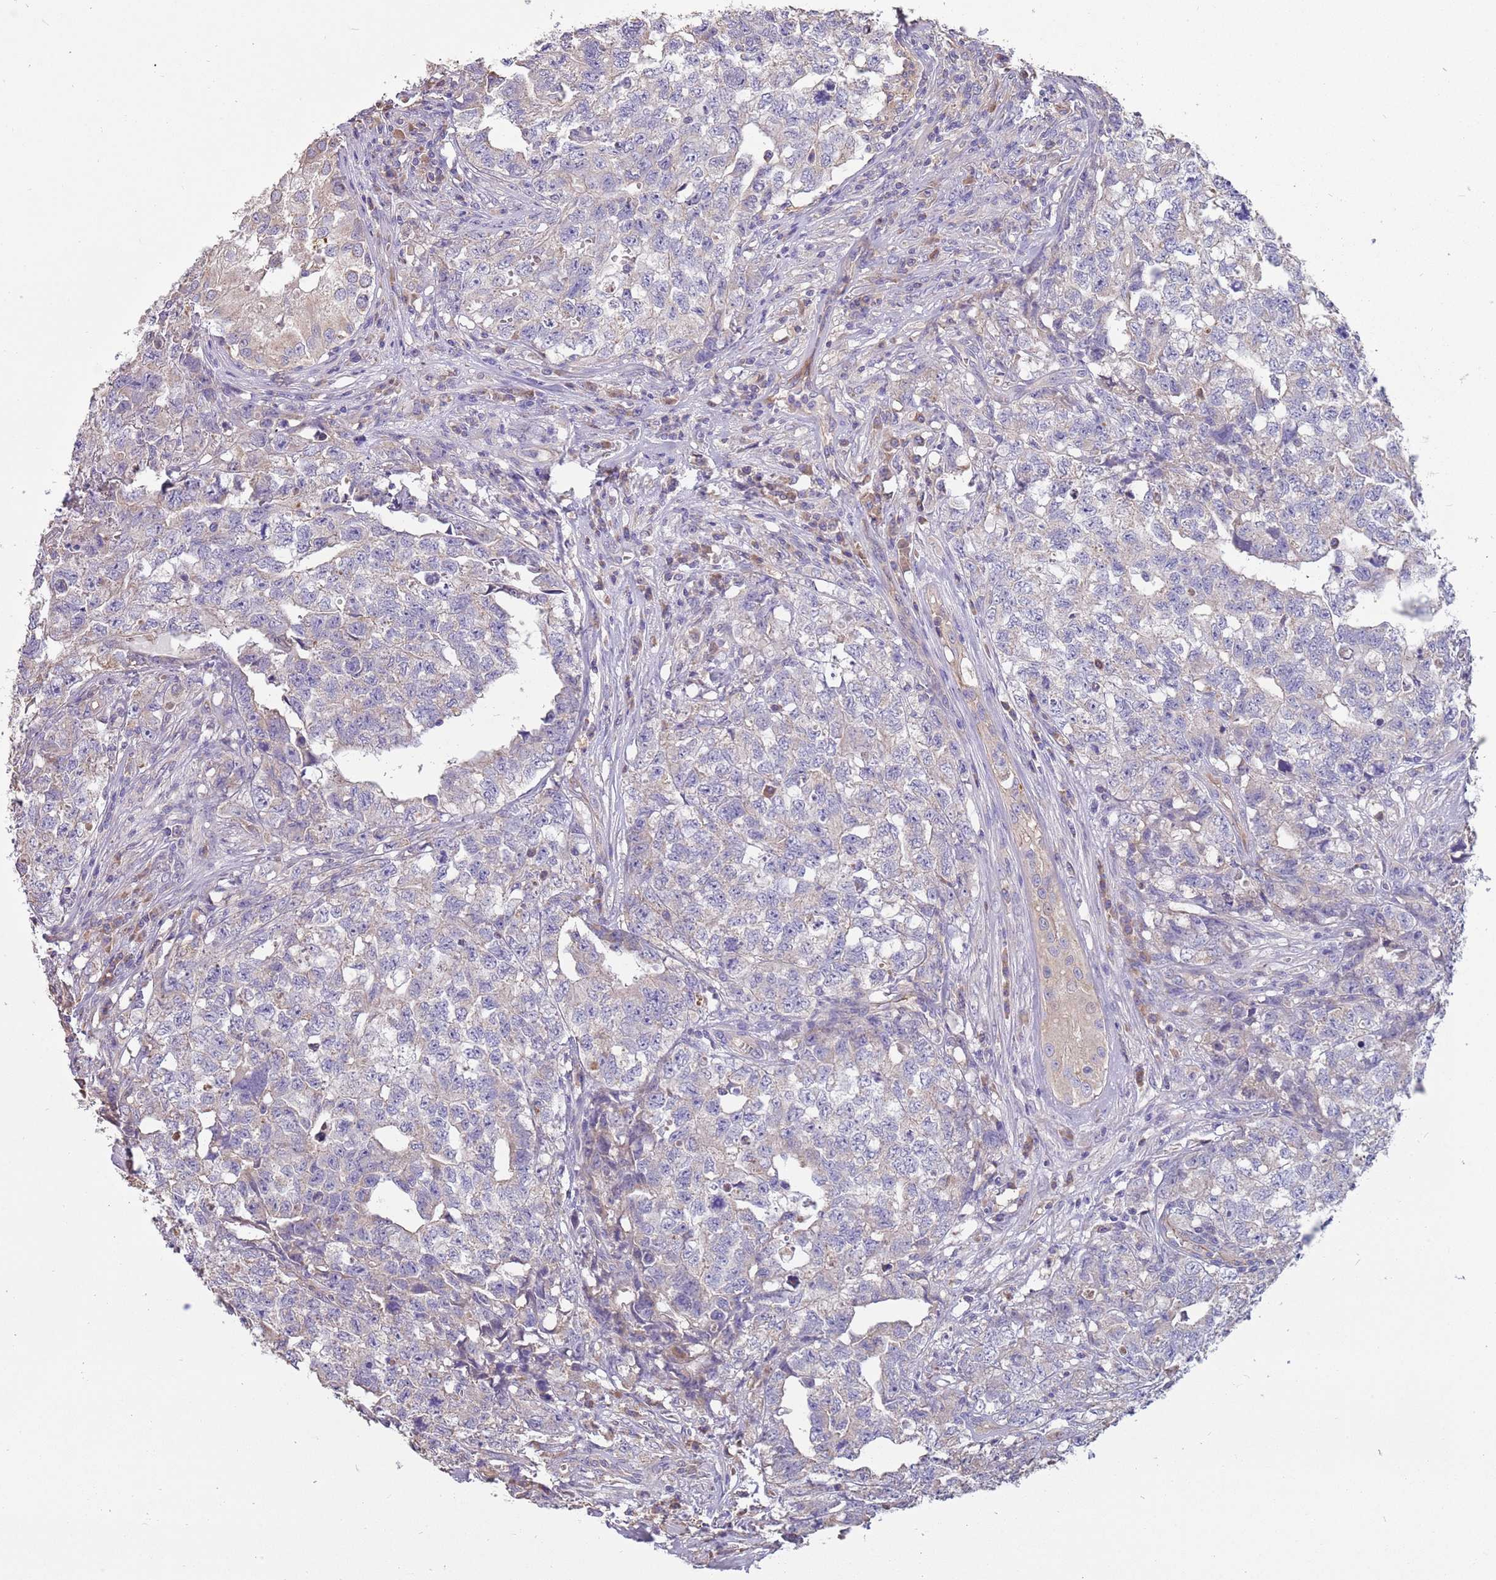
{"staining": {"intensity": "negative", "quantity": "none", "location": "none"}, "tissue": "testis cancer", "cell_type": "Tumor cells", "image_type": "cancer", "snomed": [{"axis": "morphology", "description": "Carcinoma, Embryonal, NOS"}, {"axis": "topography", "description": "Testis"}], "caption": "Immunohistochemistry of human testis embryonal carcinoma demonstrates no positivity in tumor cells.", "gene": "TRMO", "patient": {"sex": "male", "age": 31}}